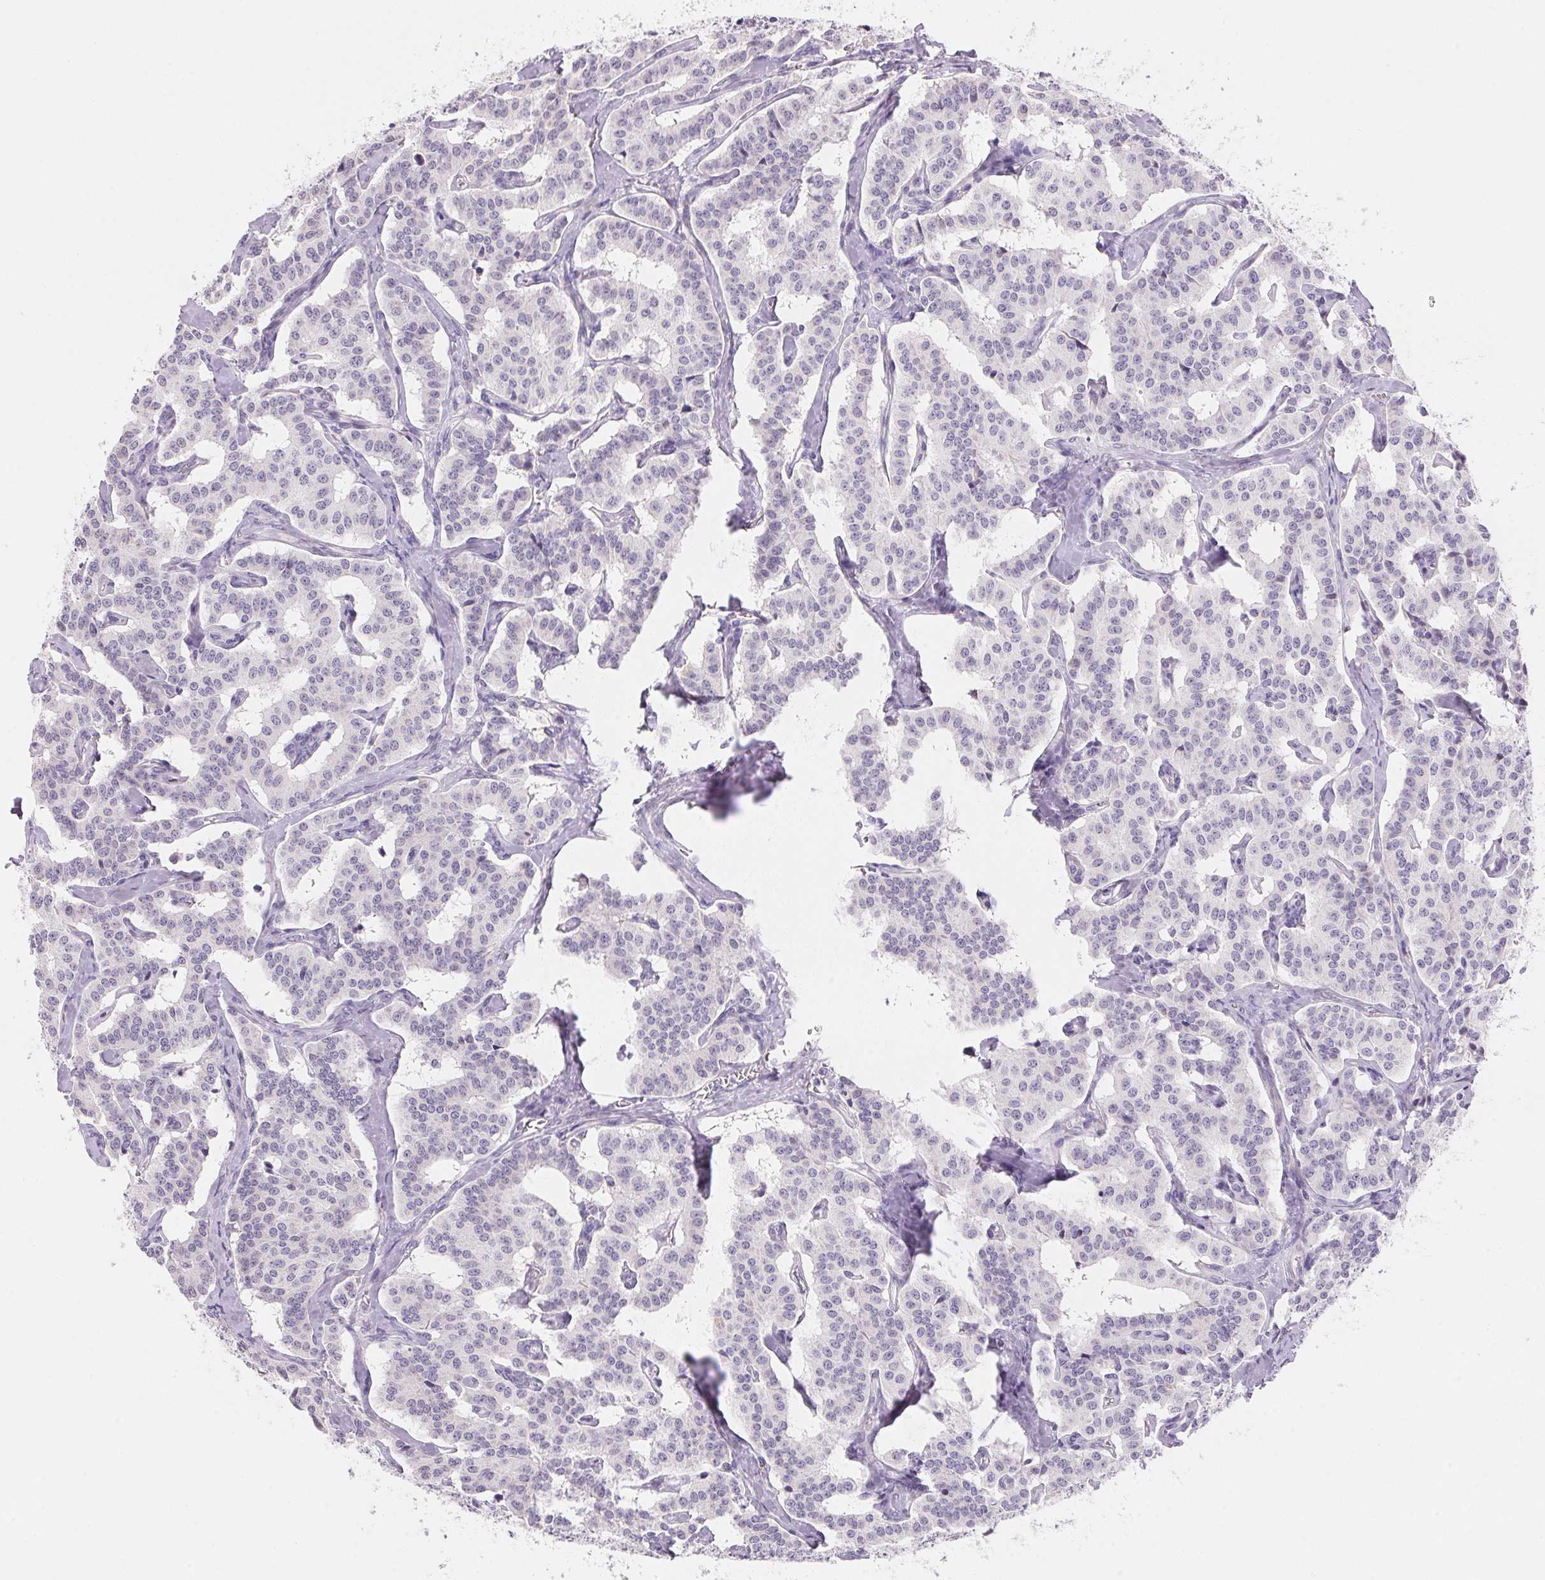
{"staining": {"intensity": "negative", "quantity": "none", "location": "none"}, "tissue": "carcinoid", "cell_type": "Tumor cells", "image_type": "cancer", "snomed": [{"axis": "morphology", "description": "Carcinoid, malignant, NOS"}, {"axis": "topography", "description": "Lung"}], "caption": "High power microscopy histopathology image of an immunohistochemistry (IHC) image of malignant carcinoid, revealing no significant staining in tumor cells.", "gene": "GIPC2", "patient": {"sex": "female", "age": 46}}